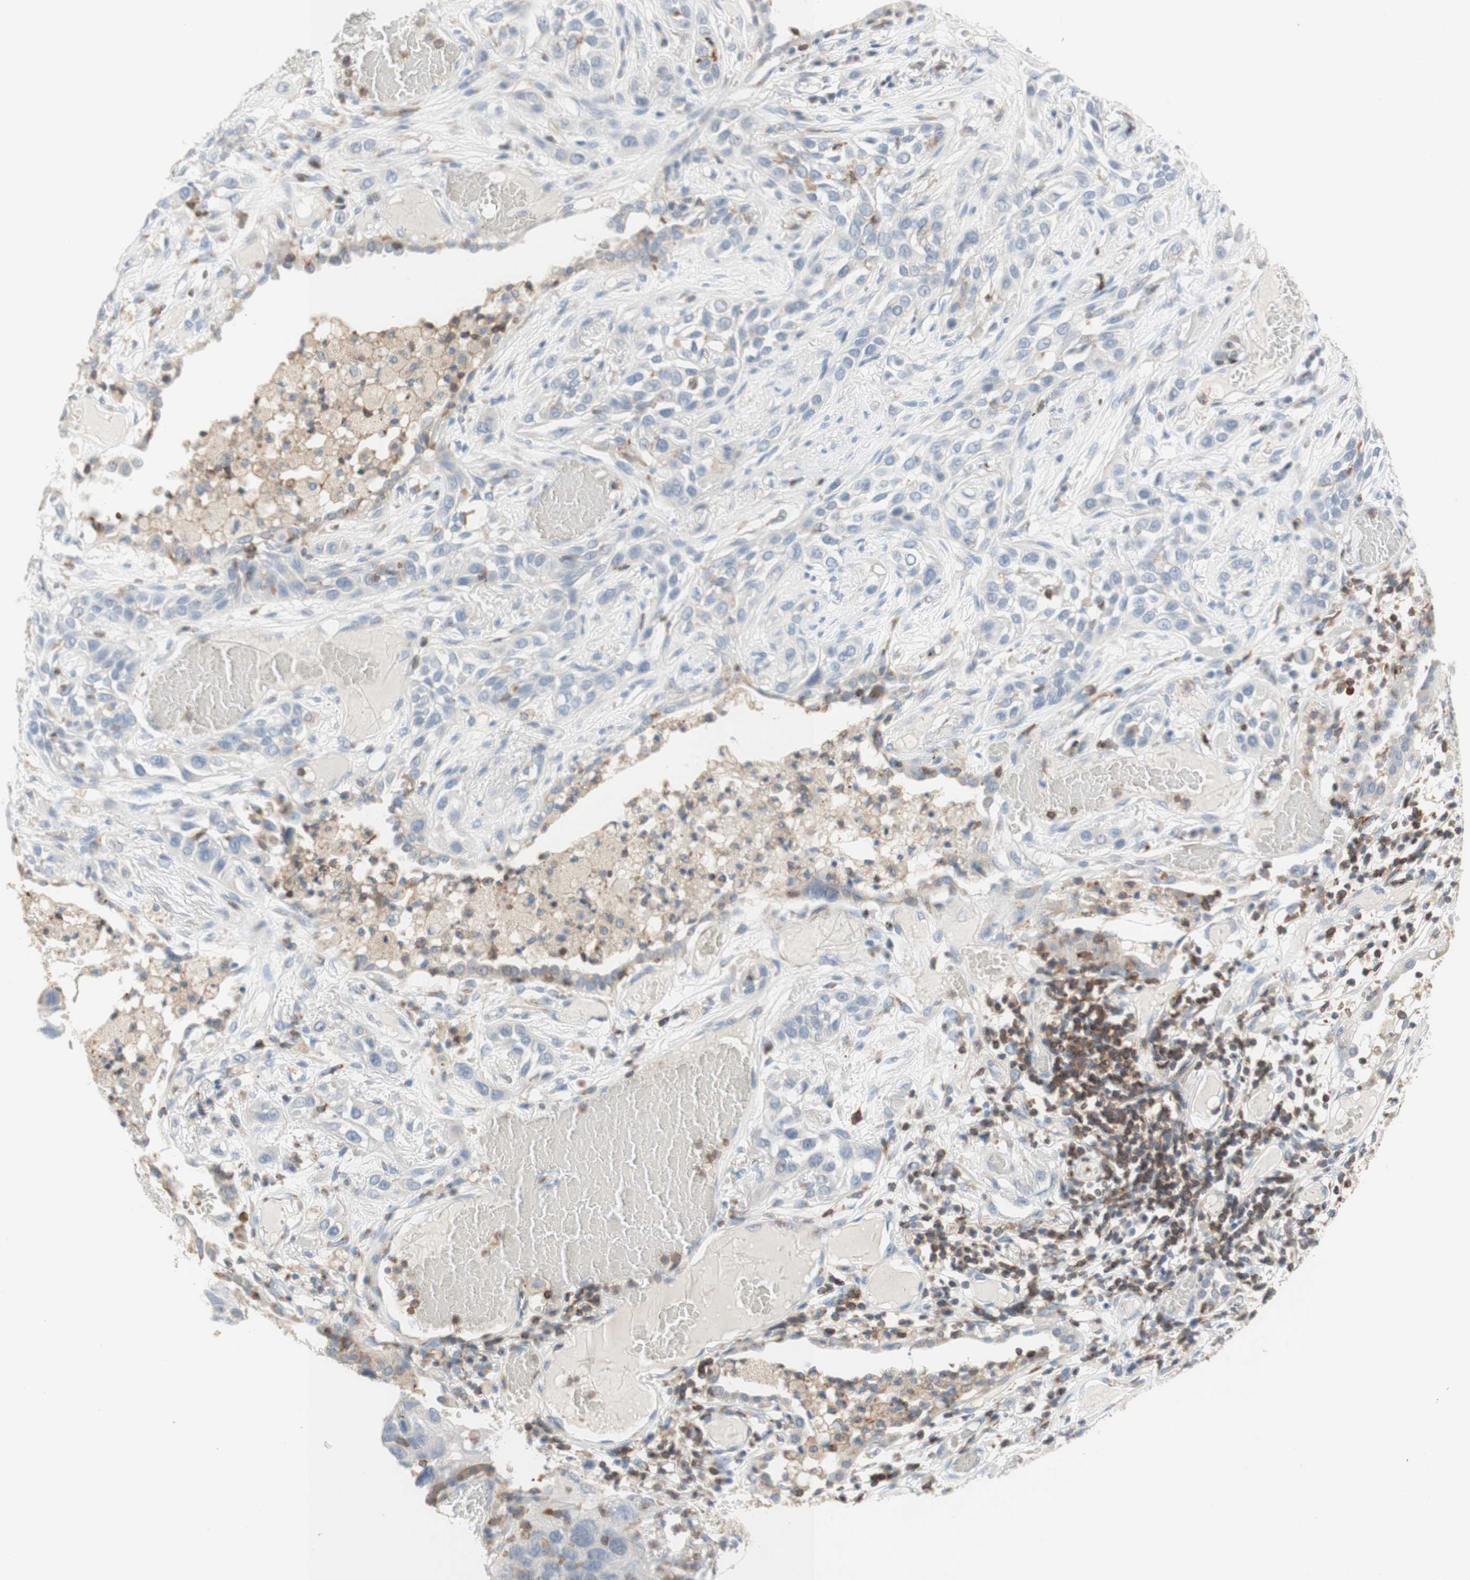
{"staining": {"intensity": "negative", "quantity": "none", "location": "none"}, "tissue": "lung cancer", "cell_type": "Tumor cells", "image_type": "cancer", "snomed": [{"axis": "morphology", "description": "Squamous cell carcinoma, NOS"}, {"axis": "topography", "description": "Lung"}], "caption": "Micrograph shows no significant protein expression in tumor cells of lung cancer (squamous cell carcinoma).", "gene": "SPINK6", "patient": {"sex": "male", "age": 71}}